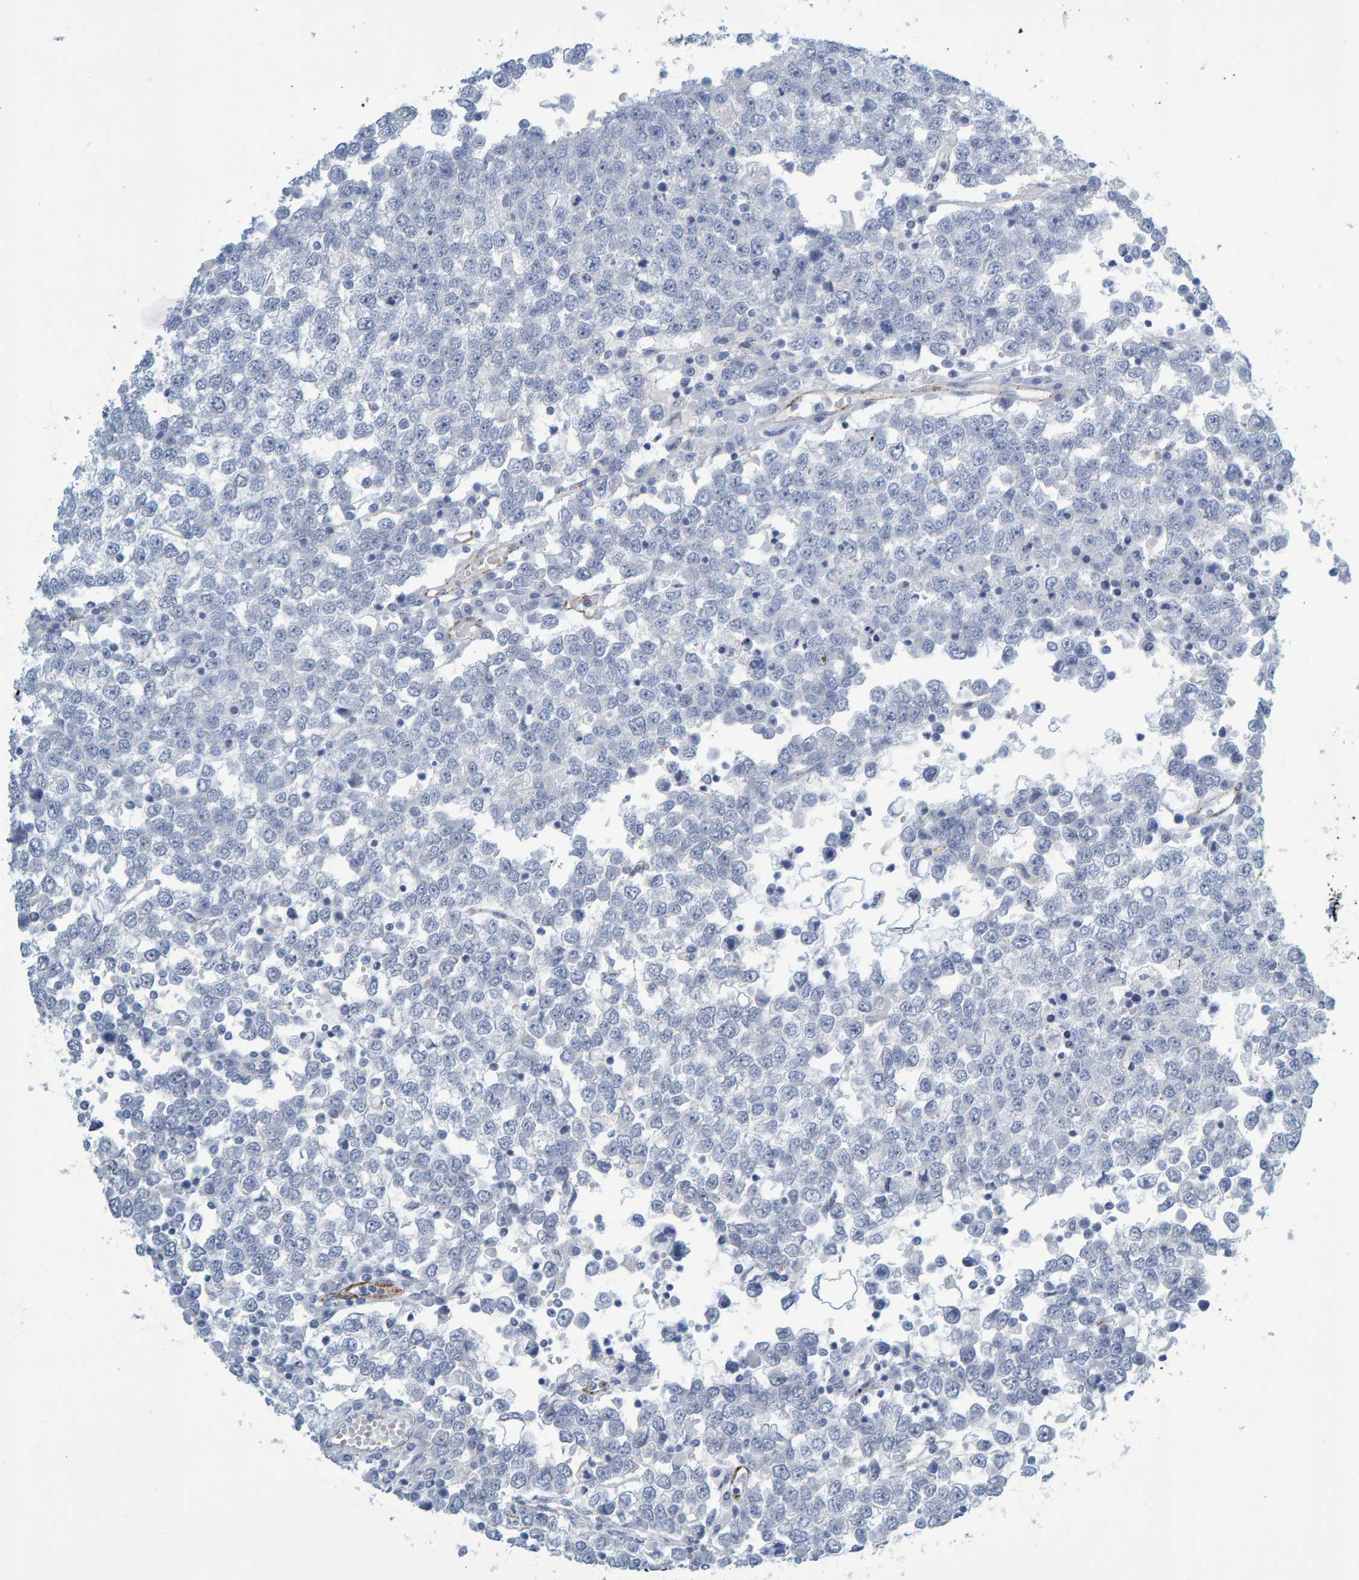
{"staining": {"intensity": "negative", "quantity": "none", "location": "none"}, "tissue": "testis cancer", "cell_type": "Tumor cells", "image_type": "cancer", "snomed": [{"axis": "morphology", "description": "Seminoma, NOS"}, {"axis": "topography", "description": "Testis"}], "caption": "Seminoma (testis) was stained to show a protein in brown. There is no significant staining in tumor cells.", "gene": "SLC34A3", "patient": {"sex": "male", "age": 65}}